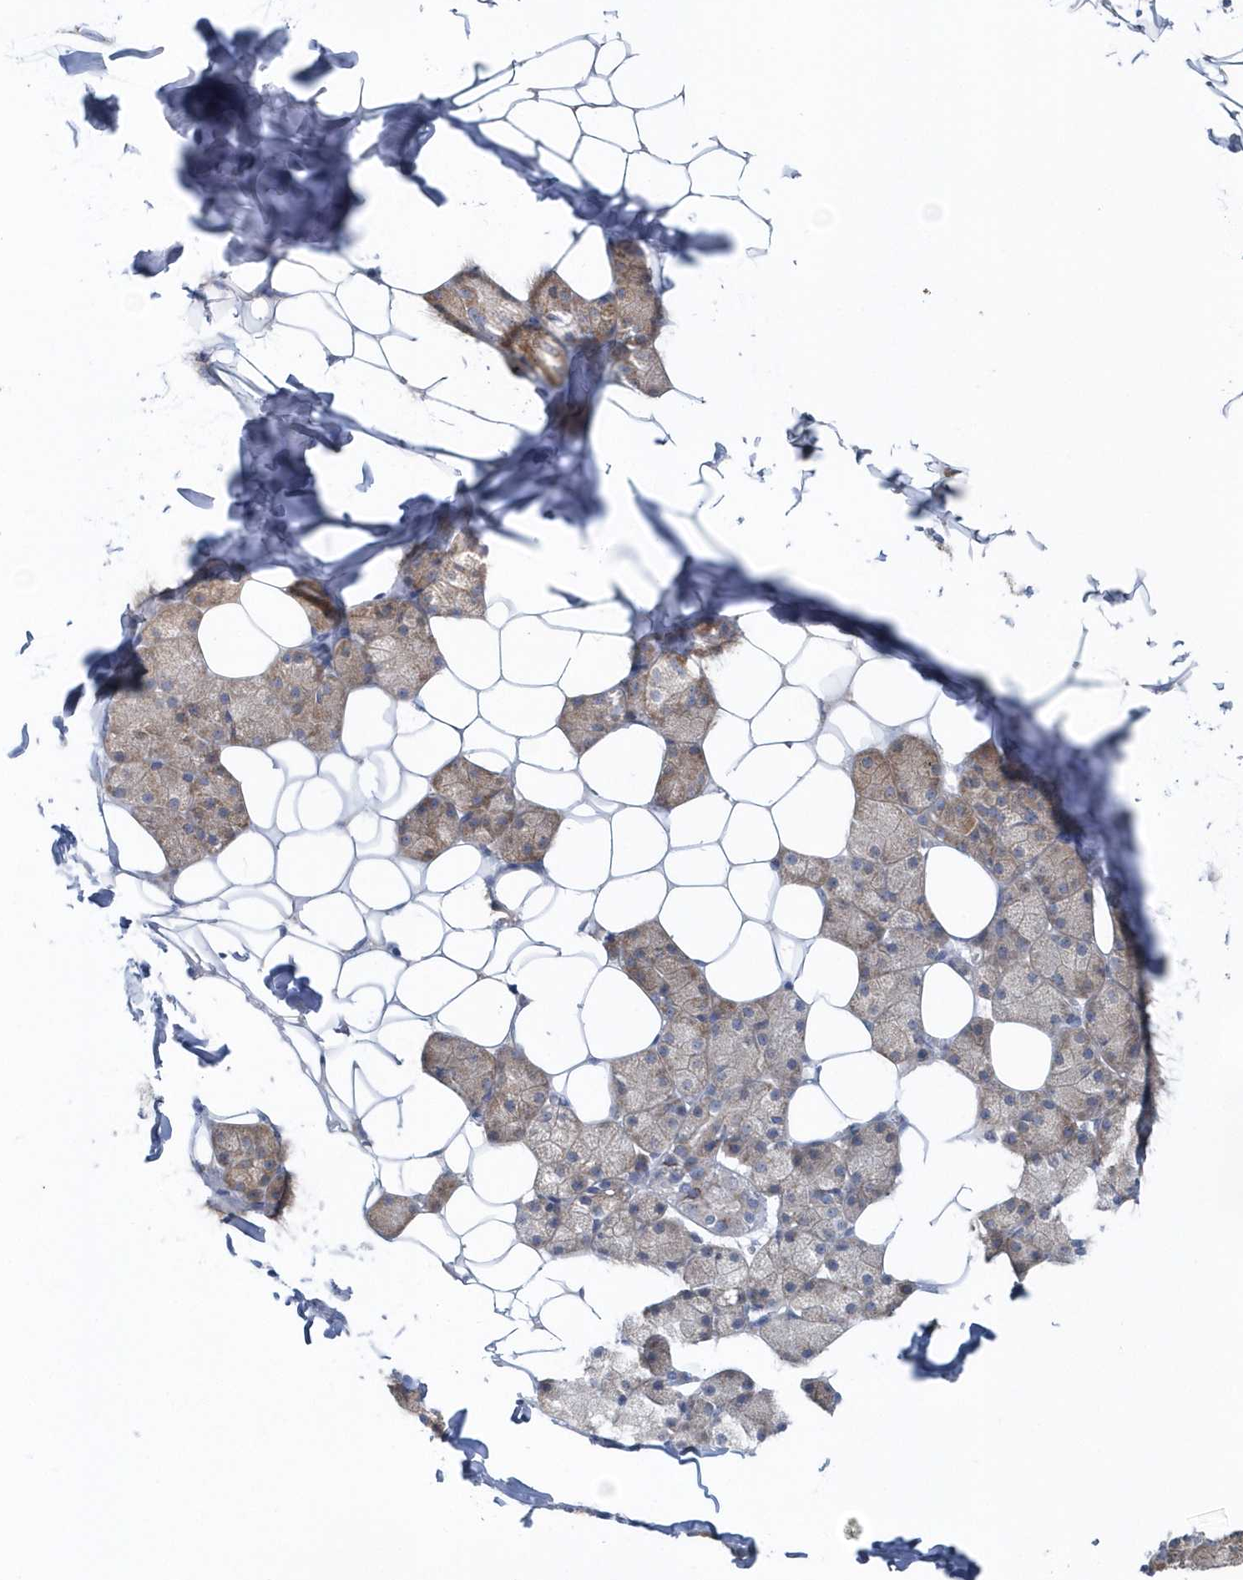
{"staining": {"intensity": "moderate", "quantity": "25%-75%", "location": "cytoplasmic/membranous"}, "tissue": "salivary gland", "cell_type": "Glandular cells", "image_type": "normal", "snomed": [{"axis": "morphology", "description": "Normal tissue, NOS"}, {"axis": "topography", "description": "Salivary gland"}], "caption": "Immunohistochemistry image of normal human salivary gland stained for a protein (brown), which demonstrates medium levels of moderate cytoplasmic/membranous positivity in approximately 25%-75% of glandular cells.", "gene": "EIF3C", "patient": {"sex": "female", "age": 33}}